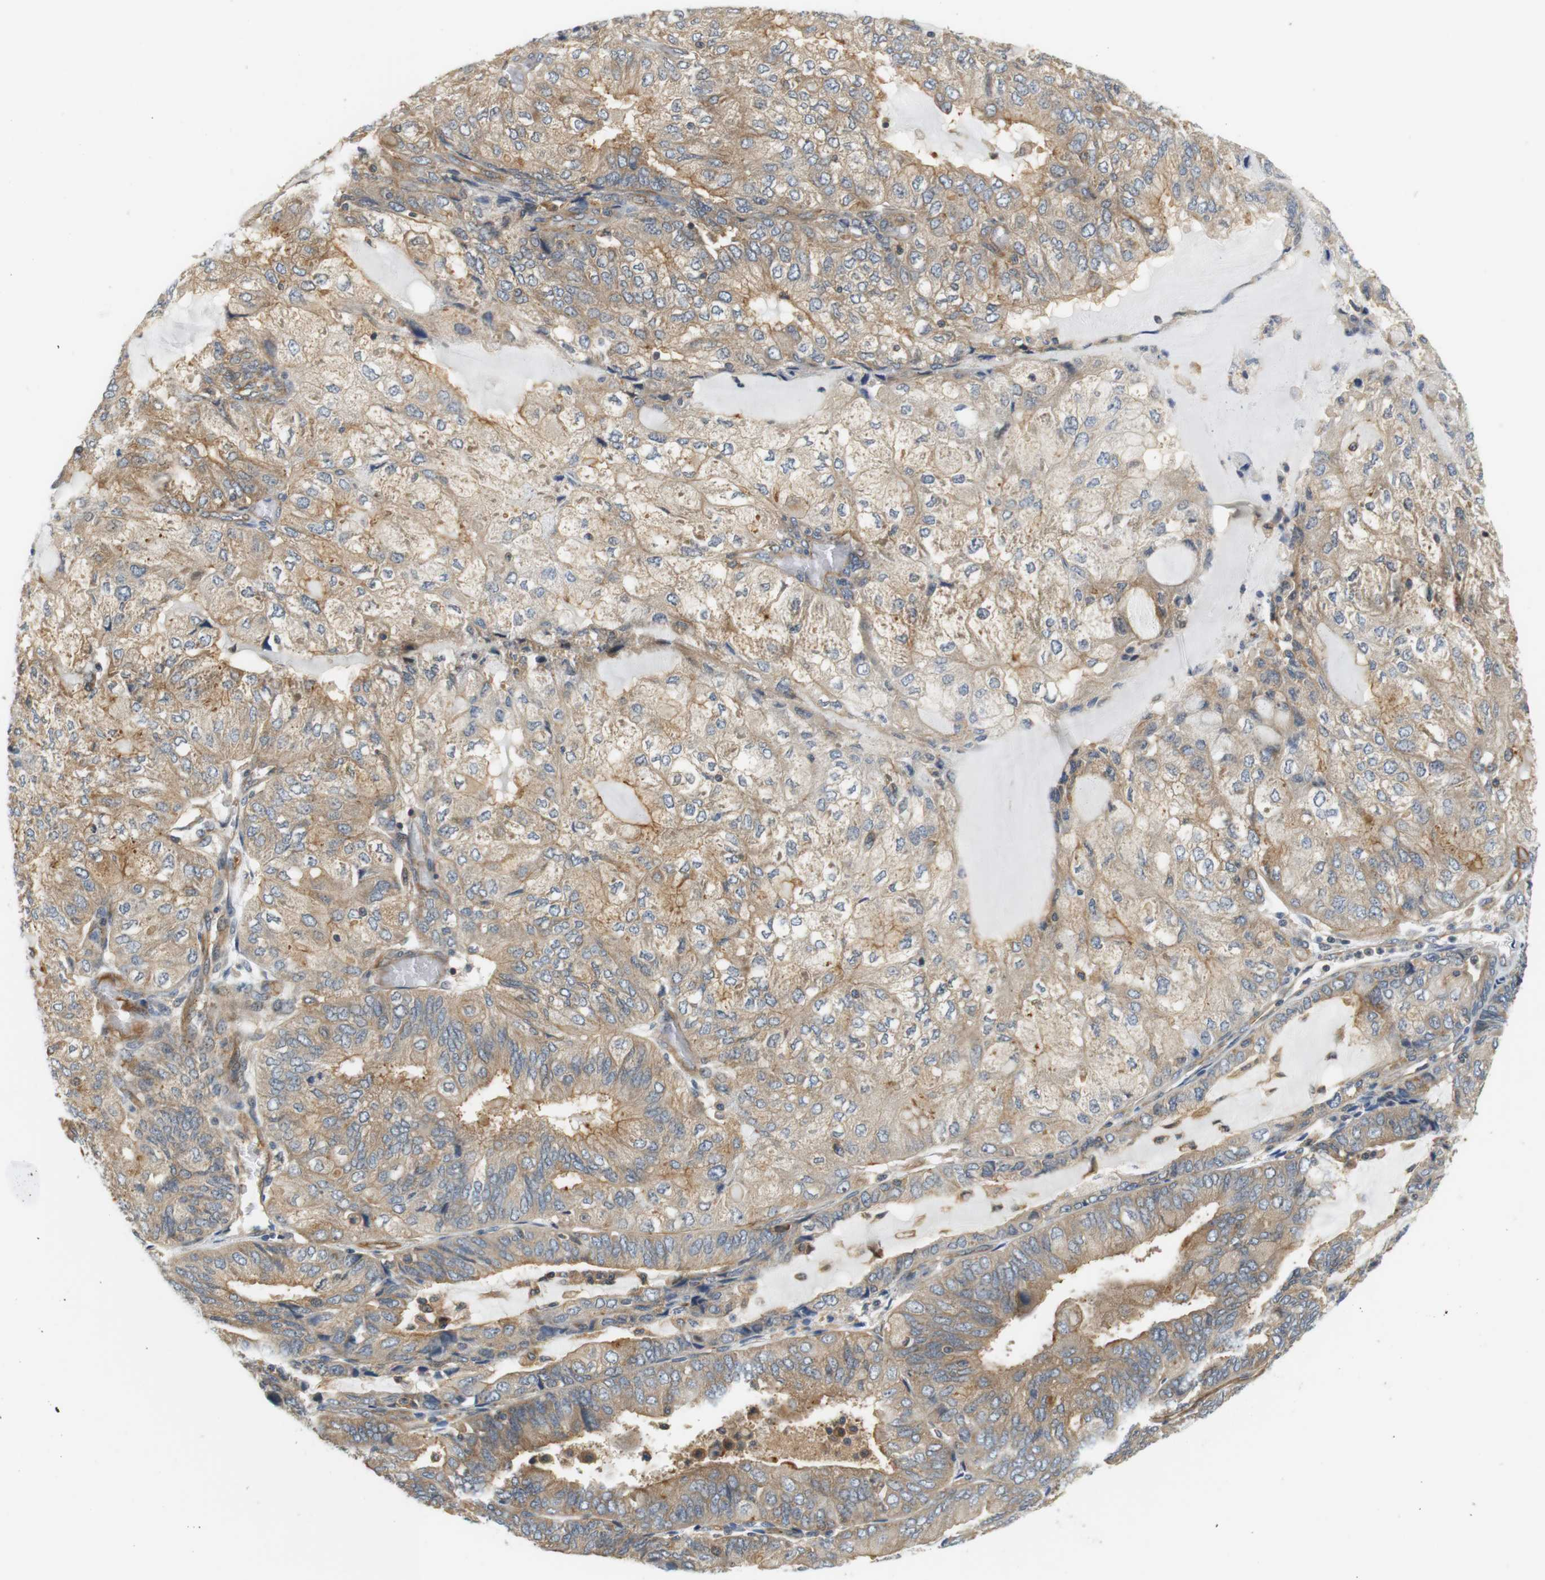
{"staining": {"intensity": "weak", "quantity": ">75%", "location": "cytoplasmic/membranous"}, "tissue": "endometrial cancer", "cell_type": "Tumor cells", "image_type": "cancer", "snomed": [{"axis": "morphology", "description": "Adenocarcinoma, NOS"}, {"axis": "topography", "description": "Endometrium"}], "caption": "Protein expression analysis of human endometrial cancer reveals weak cytoplasmic/membranous positivity in approximately >75% of tumor cells. Ihc stains the protein in brown and the nuclei are stained blue.", "gene": "SH3GLB1", "patient": {"sex": "female", "age": 81}}